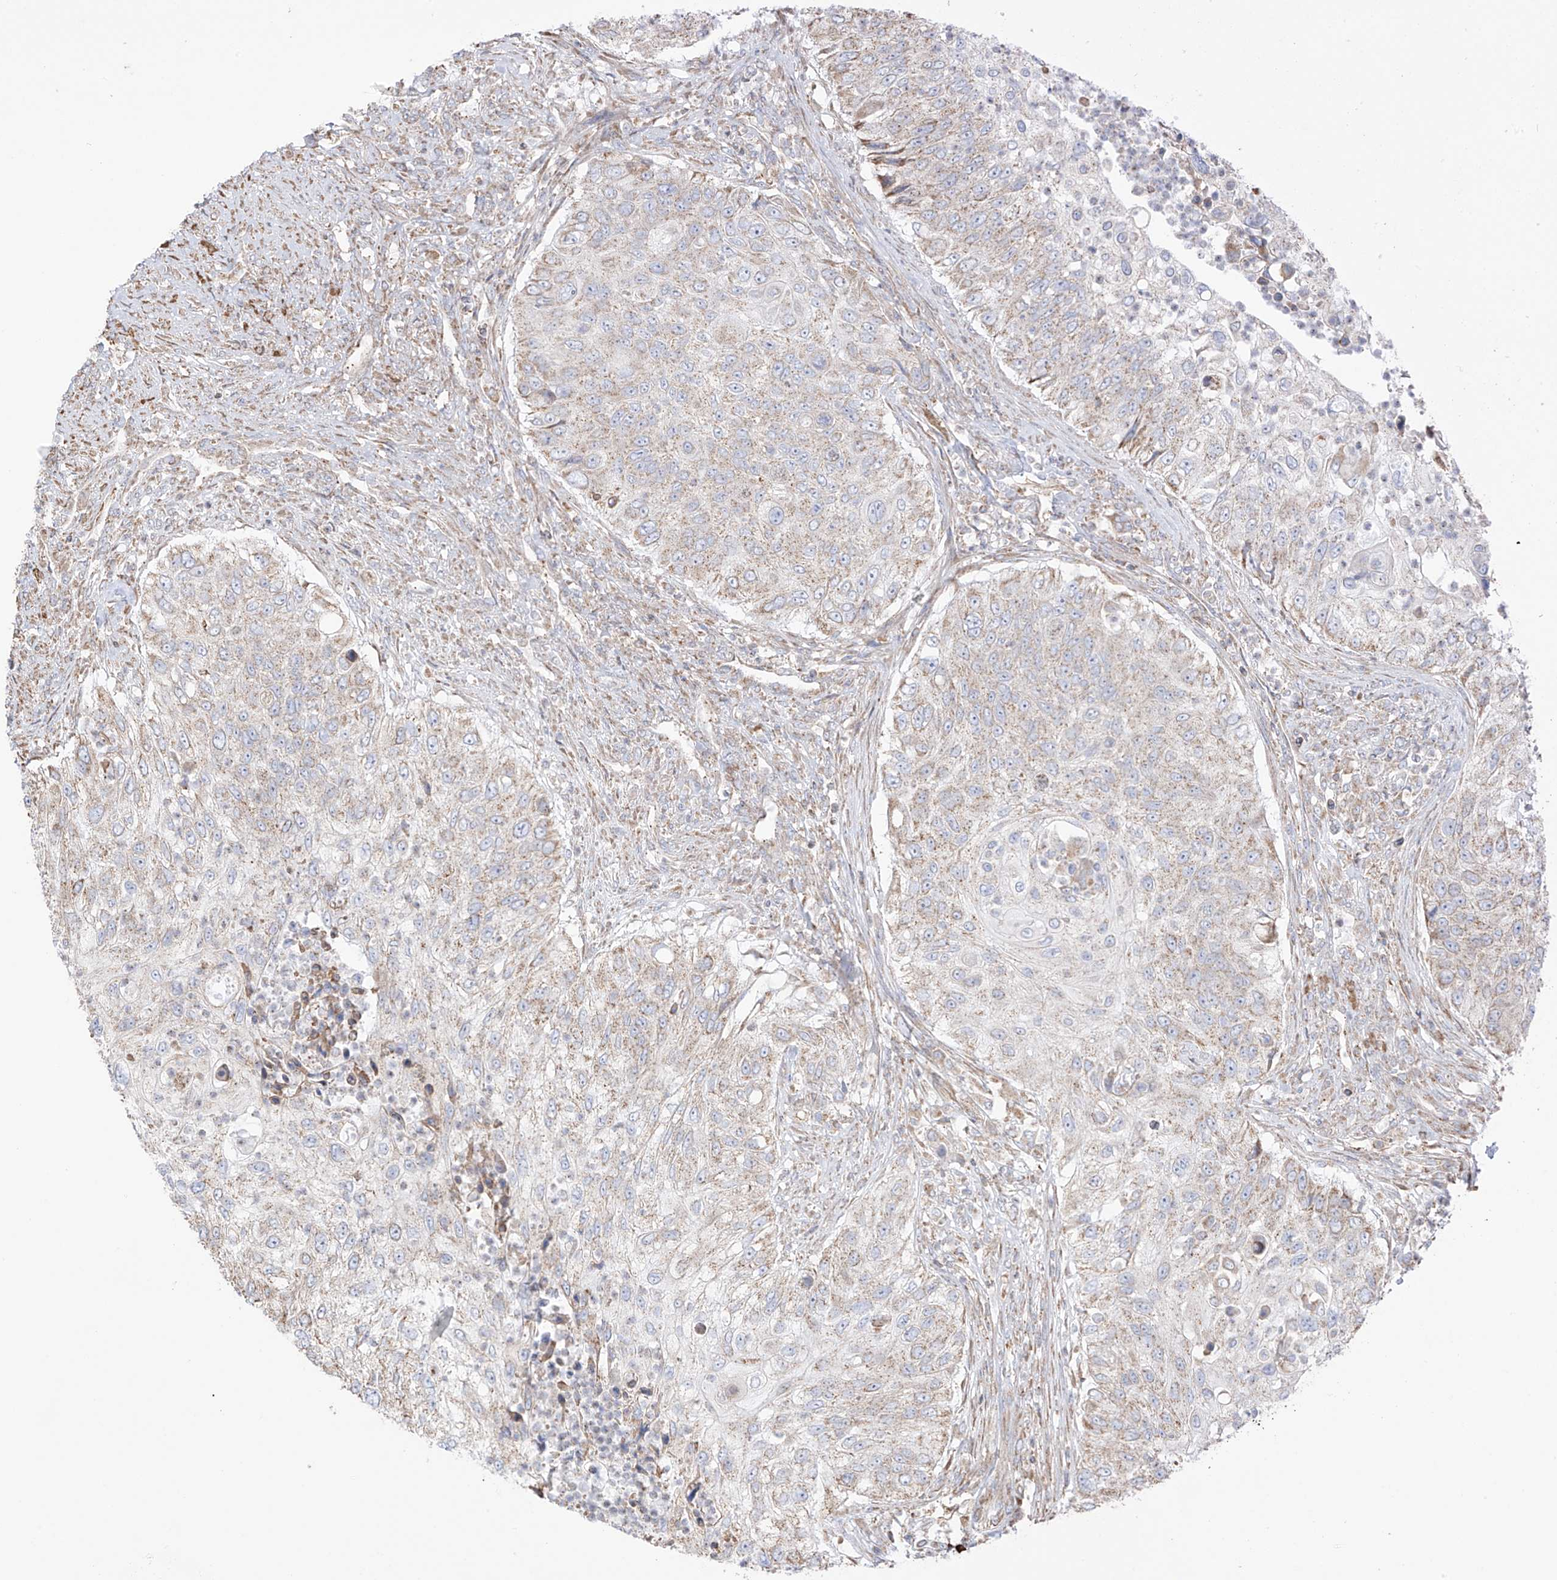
{"staining": {"intensity": "moderate", "quantity": ">75%", "location": "cytoplasmic/membranous"}, "tissue": "urothelial cancer", "cell_type": "Tumor cells", "image_type": "cancer", "snomed": [{"axis": "morphology", "description": "Urothelial carcinoma, High grade"}, {"axis": "topography", "description": "Urinary bladder"}], "caption": "A brown stain highlights moderate cytoplasmic/membranous positivity of a protein in human urothelial carcinoma (high-grade) tumor cells.", "gene": "XKR3", "patient": {"sex": "female", "age": 60}}